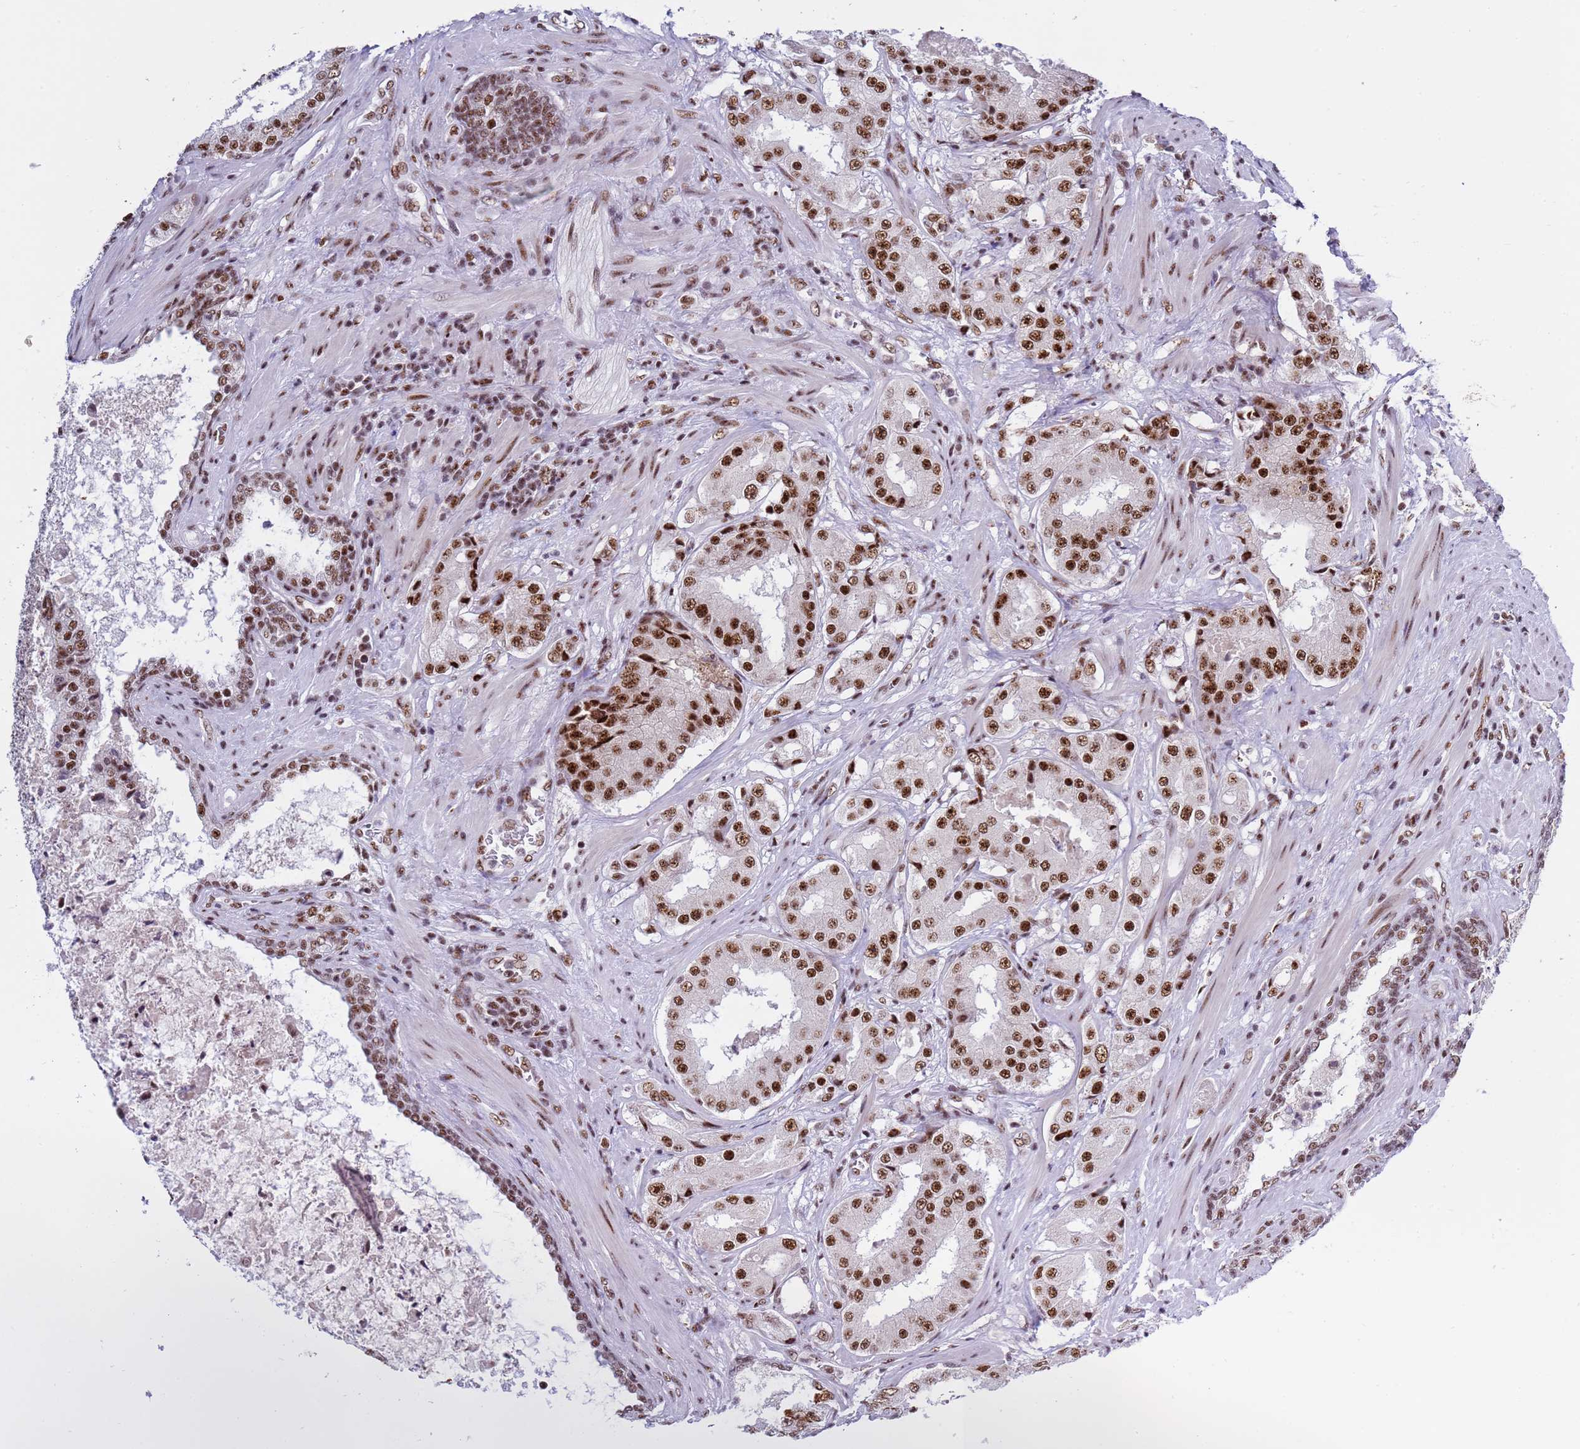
{"staining": {"intensity": "strong", "quantity": ">75%", "location": "nuclear"}, "tissue": "prostate cancer", "cell_type": "Tumor cells", "image_type": "cancer", "snomed": [{"axis": "morphology", "description": "Adenocarcinoma, High grade"}, {"axis": "topography", "description": "Prostate"}], "caption": "A brown stain shows strong nuclear positivity of a protein in prostate cancer (adenocarcinoma (high-grade)) tumor cells.", "gene": "THOC2", "patient": {"sex": "male", "age": 73}}